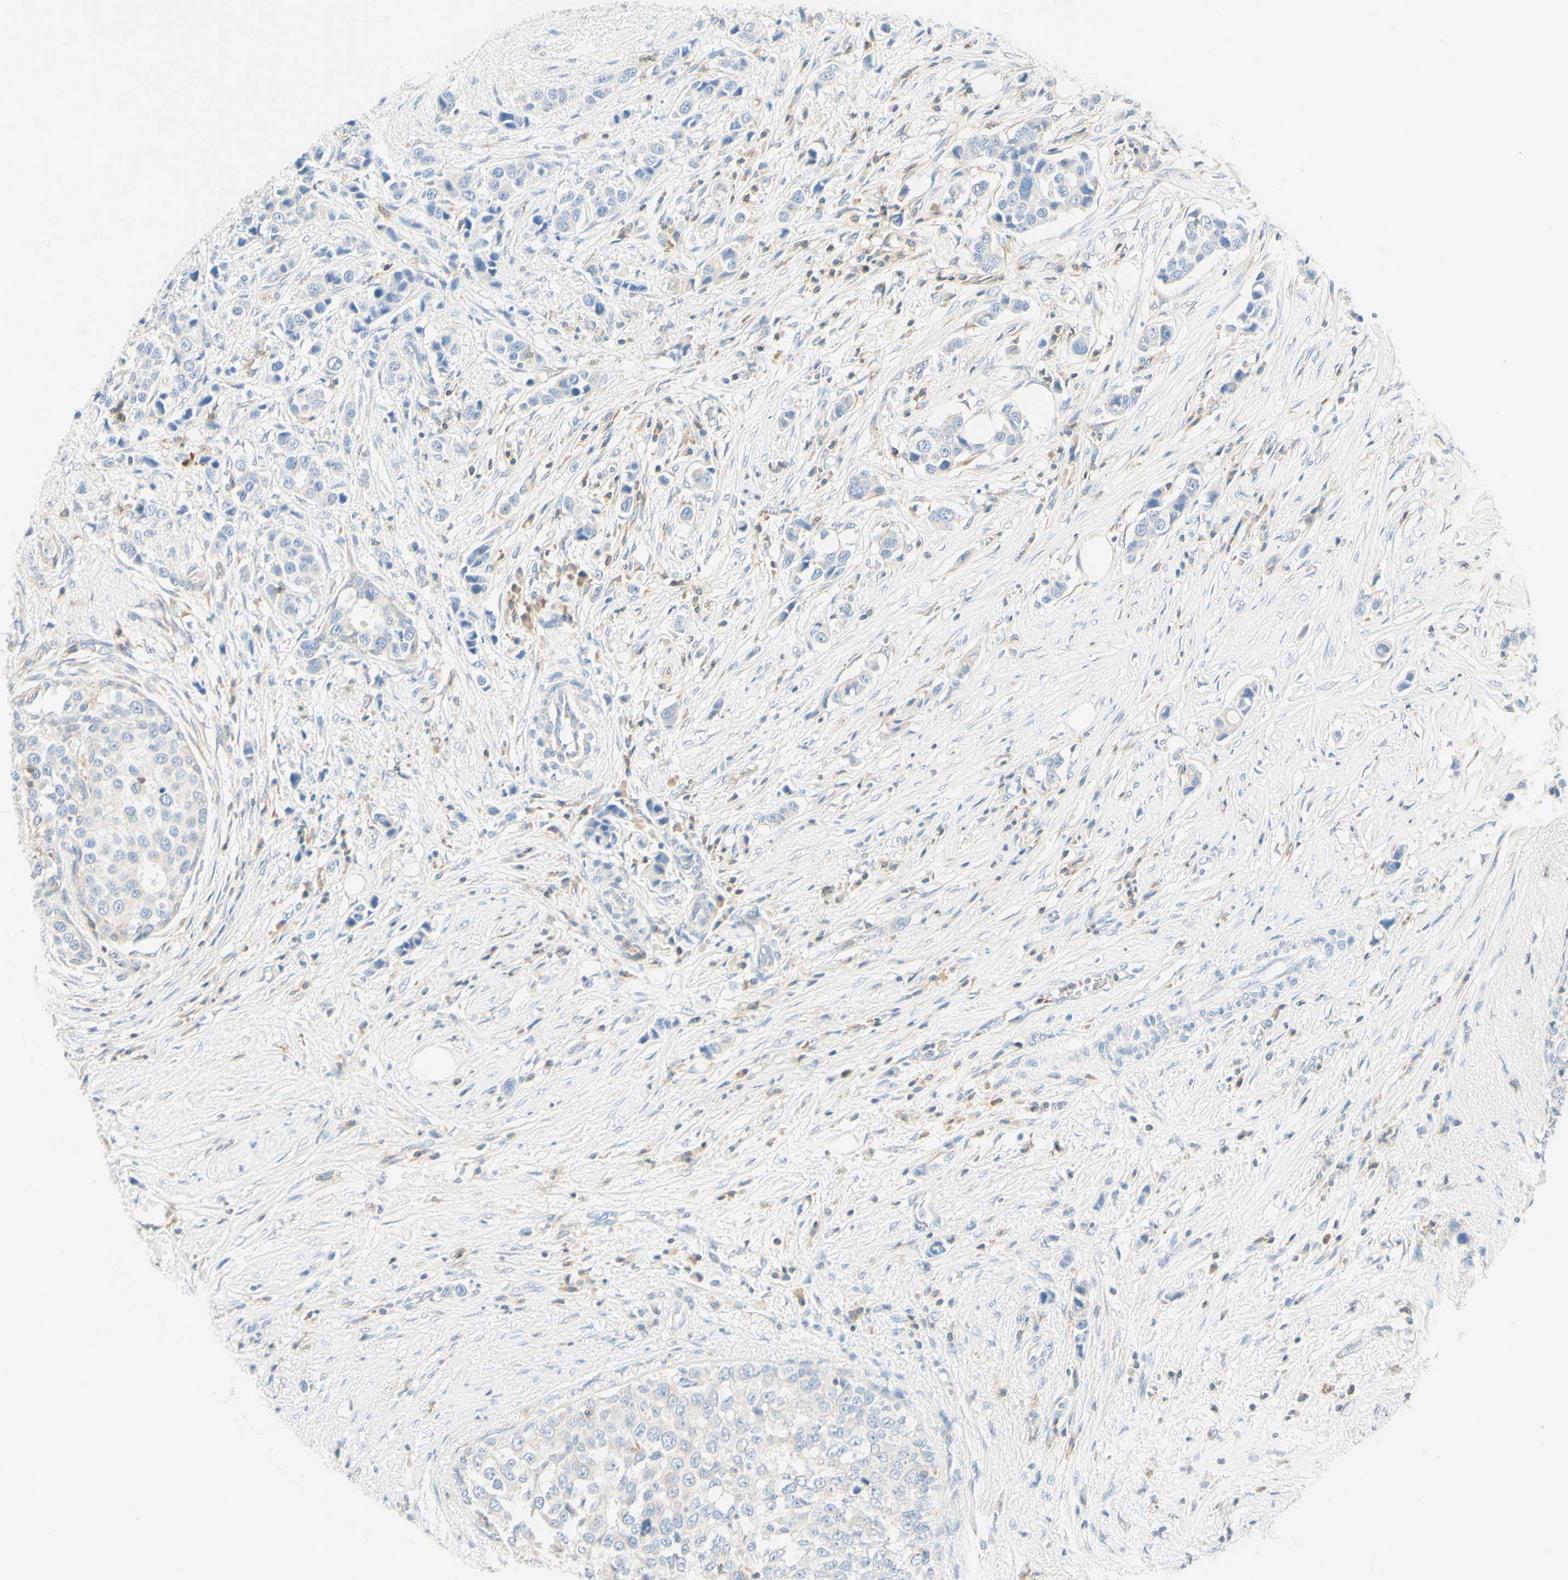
{"staining": {"intensity": "negative", "quantity": "none", "location": "none"}, "tissue": "breast cancer", "cell_type": "Tumor cells", "image_type": "cancer", "snomed": [{"axis": "morphology", "description": "Normal tissue, NOS"}, {"axis": "morphology", "description": "Duct carcinoma"}, {"axis": "topography", "description": "Breast"}], "caption": "DAB immunohistochemical staining of human breast cancer (invasive ductal carcinoma) shows no significant positivity in tumor cells. Nuclei are stained in blue.", "gene": "LAT", "patient": {"sex": "female", "age": 50}}